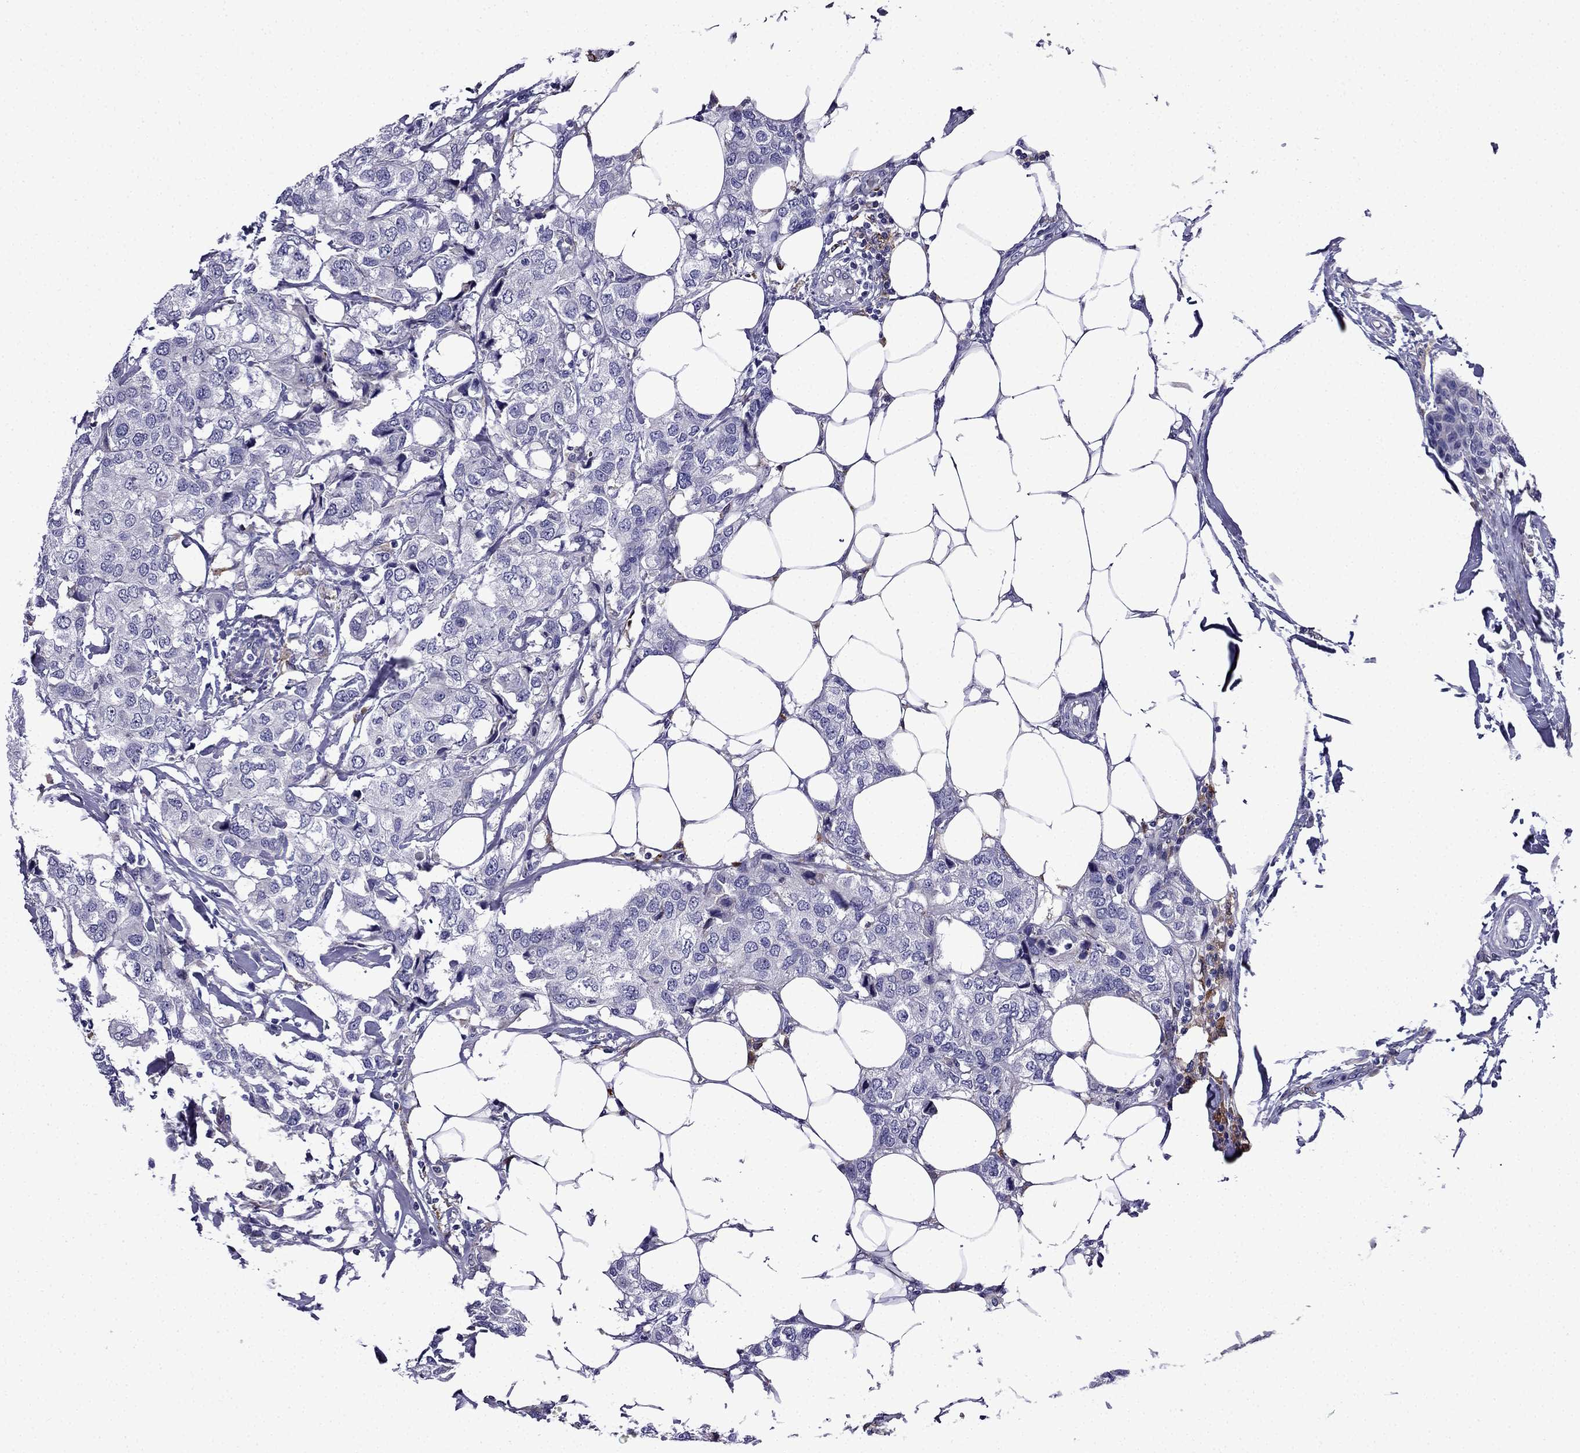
{"staining": {"intensity": "negative", "quantity": "none", "location": "none"}, "tissue": "breast cancer", "cell_type": "Tumor cells", "image_type": "cancer", "snomed": [{"axis": "morphology", "description": "Duct carcinoma"}, {"axis": "topography", "description": "Breast"}], "caption": "Tumor cells are negative for brown protein staining in breast cancer (invasive ductal carcinoma).", "gene": "TSSK4", "patient": {"sex": "female", "age": 80}}